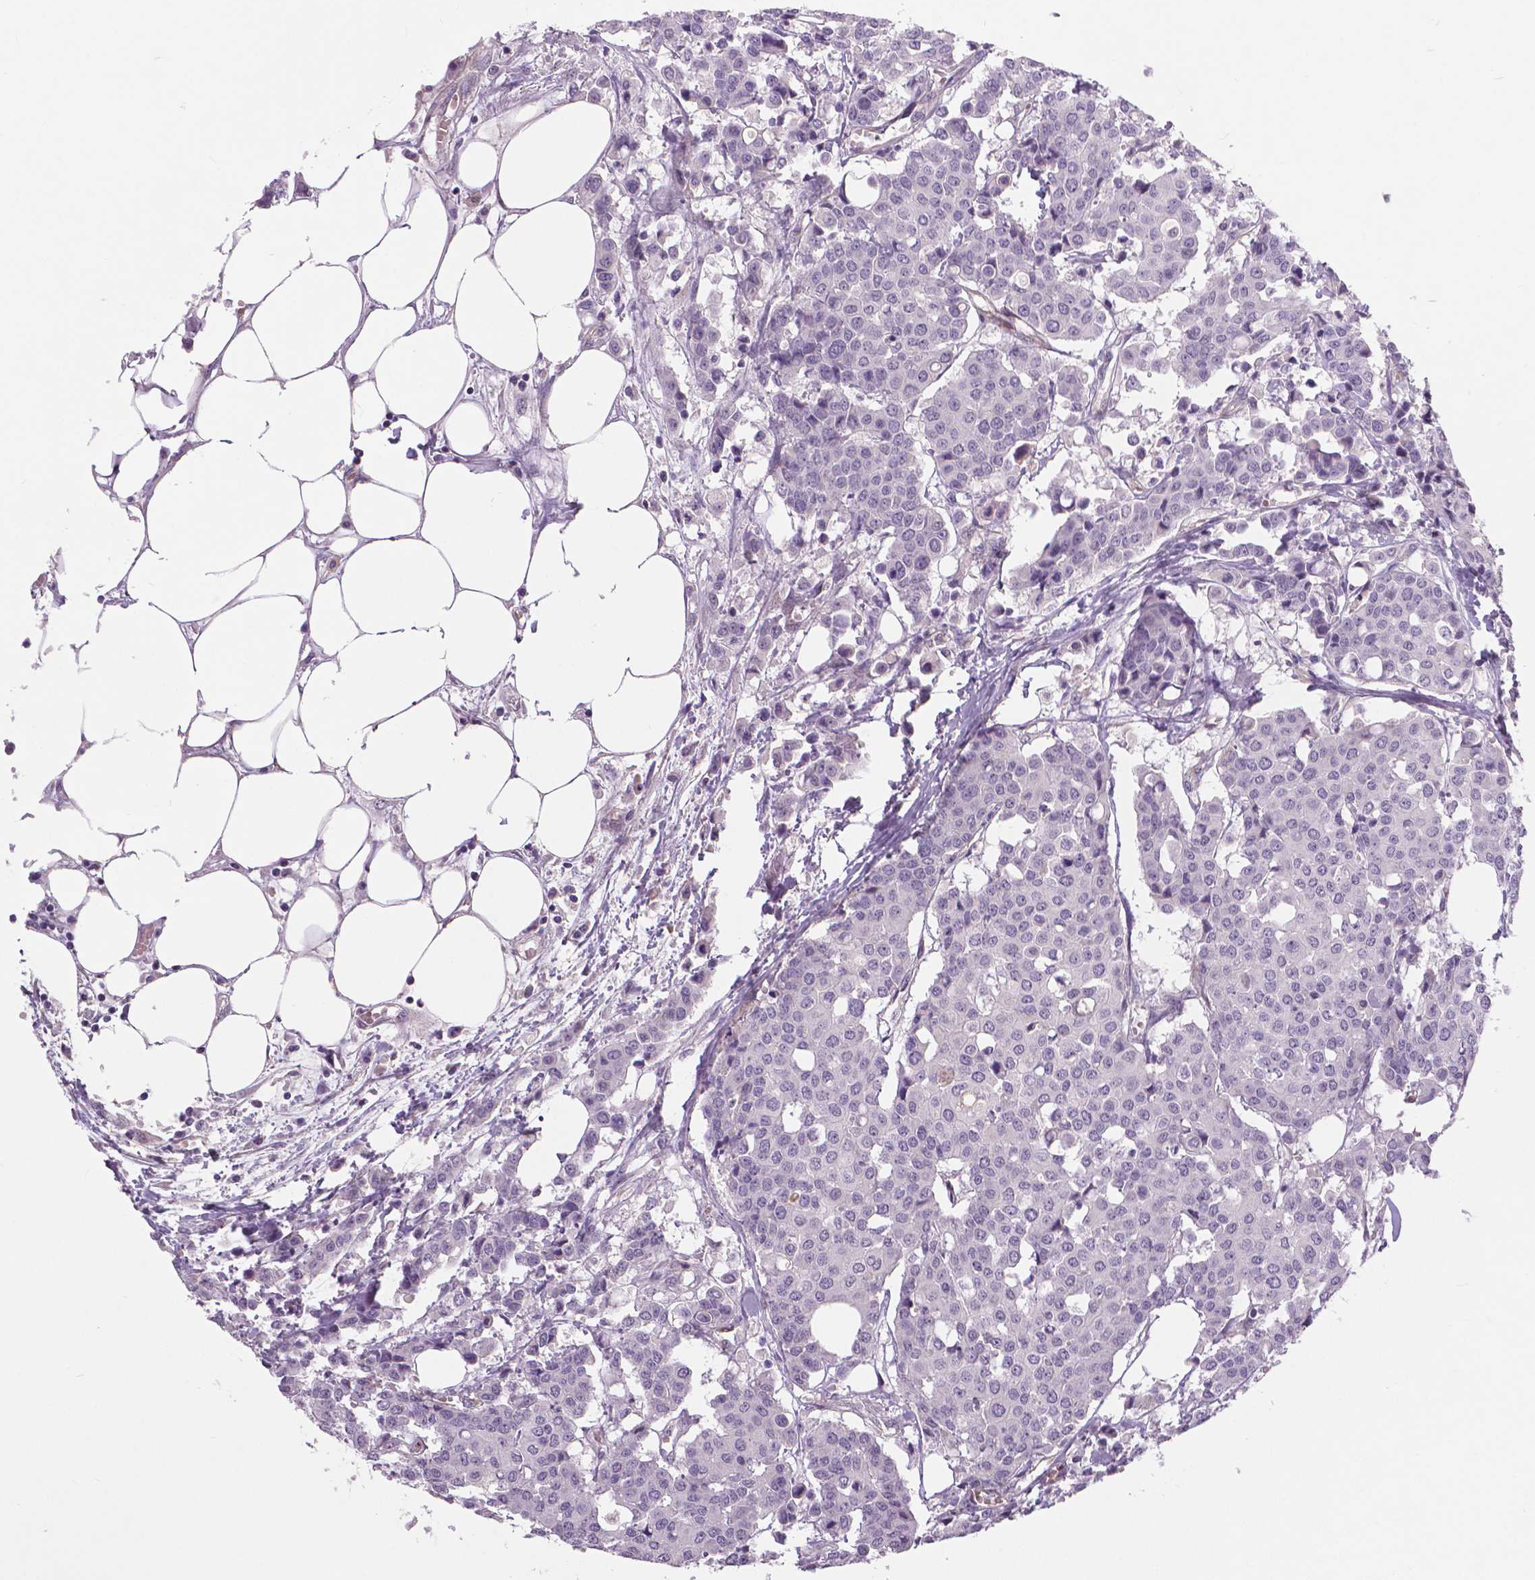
{"staining": {"intensity": "negative", "quantity": "none", "location": "none"}, "tissue": "carcinoid", "cell_type": "Tumor cells", "image_type": "cancer", "snomed": [{"axis": "morphology", "description": "Carcinoid, malignant, NOS"}, {"axis": "topography", "description": "Colon"}], "caption": "Human malignant carcinoid stained for a protein using immunohistochemistry (IHC) reveals no staining in tumor cells.", "gene": "FLT1", "patient": {"sex": "male", "age": 81}}